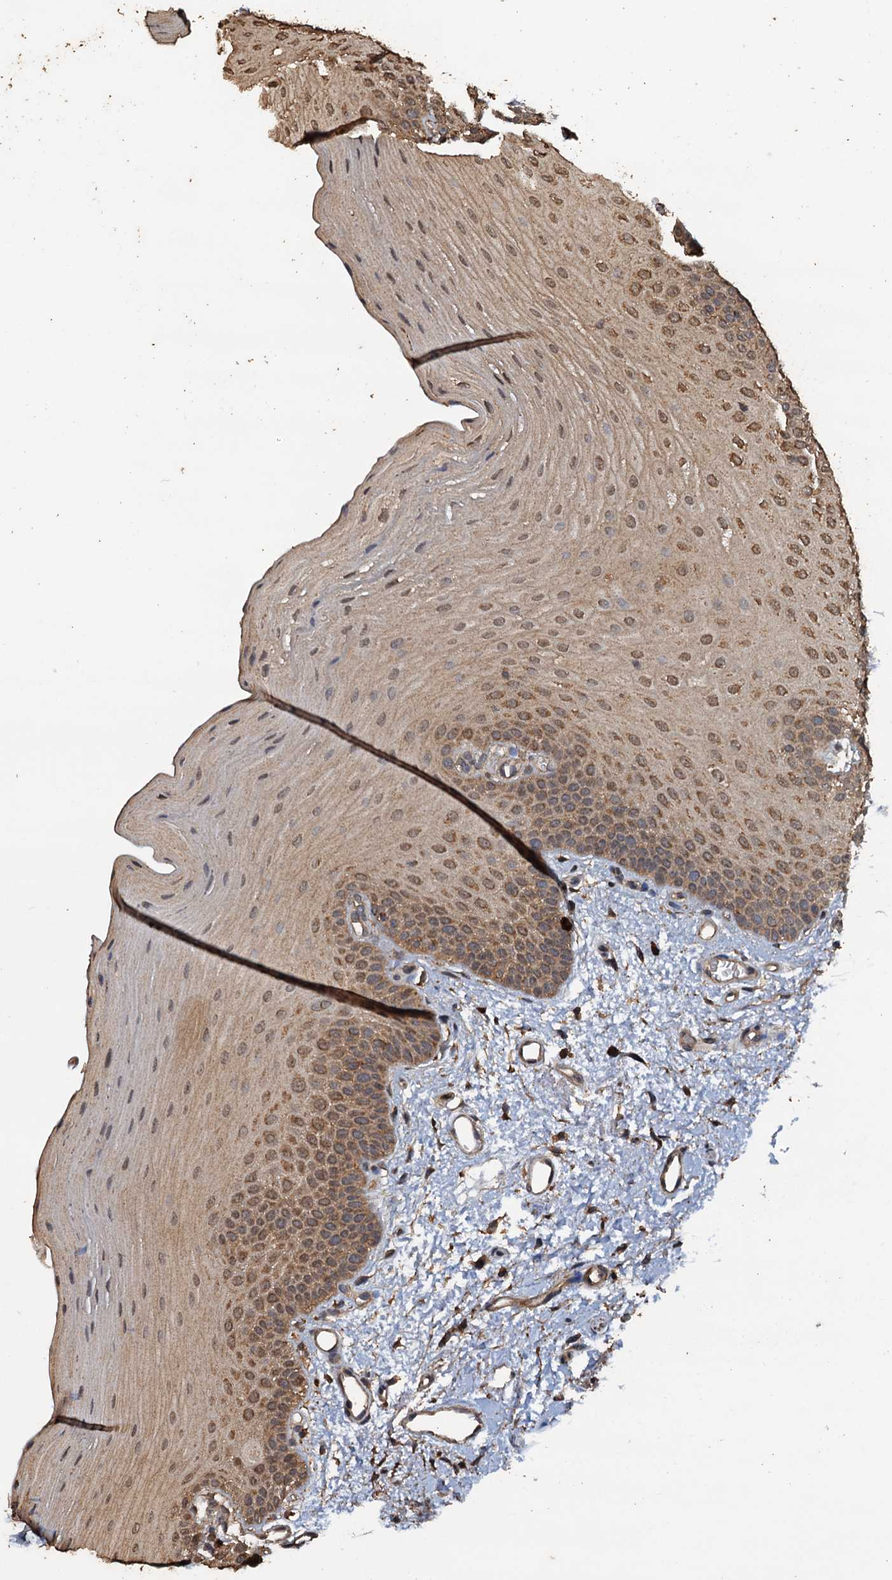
{"staining": {"intensity": "moderate", "quantity": "25%-75%", "location": "cytoplasmic/membranous"}, "tissue": "oral mucosa", "cell_type": "Squamous epithelial cells", "image_type": "normal", "snomed": [{"axis": "morphology", "description": "Normal tissue, NOS"}, {"axis": "topography", "description": "Oral tissue"}], "caption": "This photomicrograph reveals normal oral mucosa stained with immunohistochemistry (IHC) to label a protein in brown. The cytoplasmic/membranous of squamous epithelial cells show moderate positivity for the protein. Nuclei are counter-stained blue.", "gene": "PSMD9", "patient": {"sex": "male", "age": 68}}